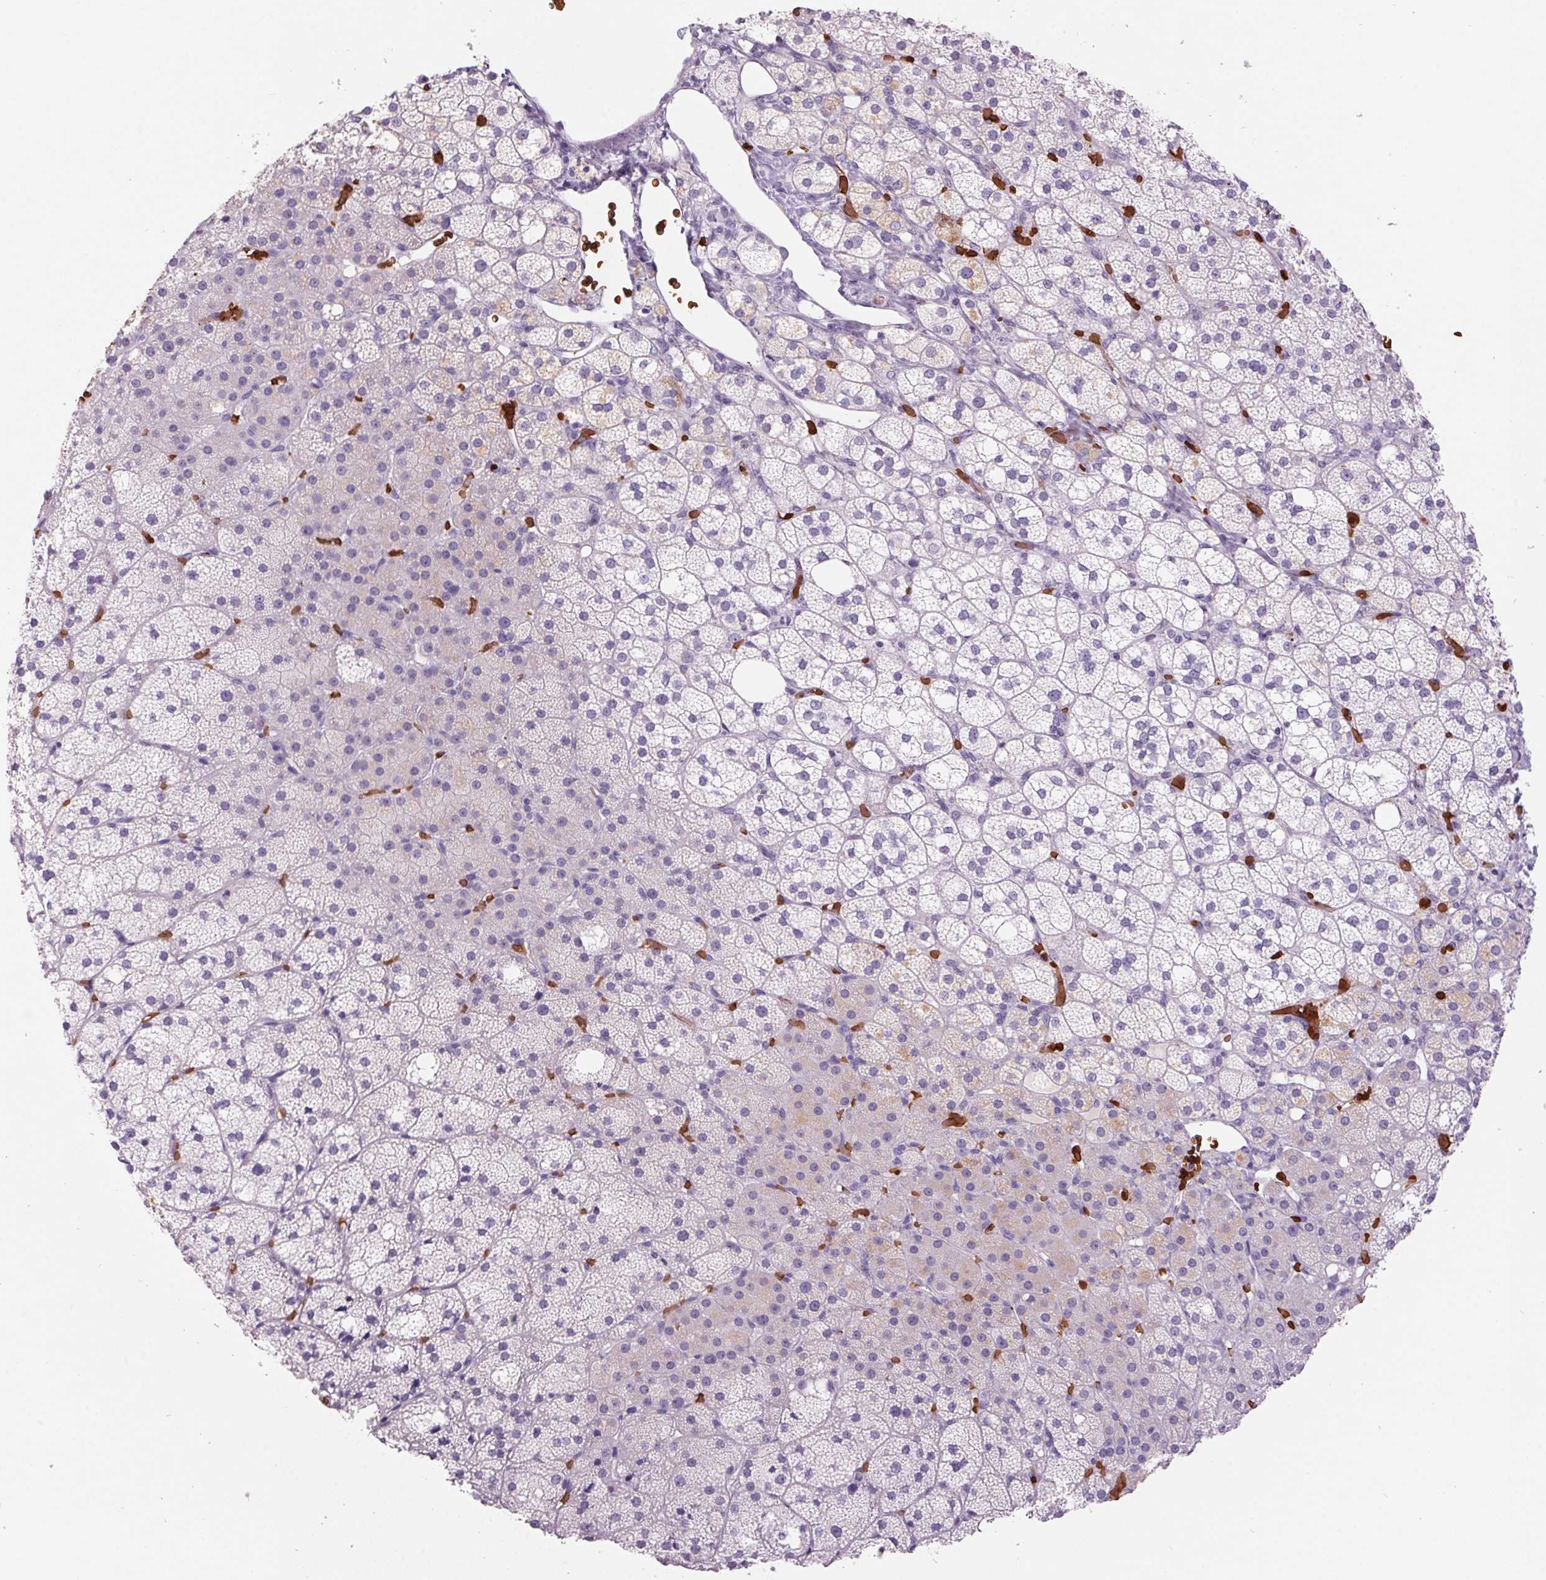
{"staining": {"intensity": "negative", "quantity": "none", "location": "none"}, "tissue": "adrenal gland", "cell_type": "Glandular cells", "image_type": "normal", "snomed": [{"axis": "morphology", "description": "Normal tissue, NOS"}, {"axis": "topography", "description": "Adrenal gland"}], "caption": "The immunohistochemistry image has no significant staining in glandular cells of adrenal gland. (Immunohistochemistry, brightfield microscopy, high magnification).", "gene": "HBQ1", "patient": {"sex": "male", "age": 53}}